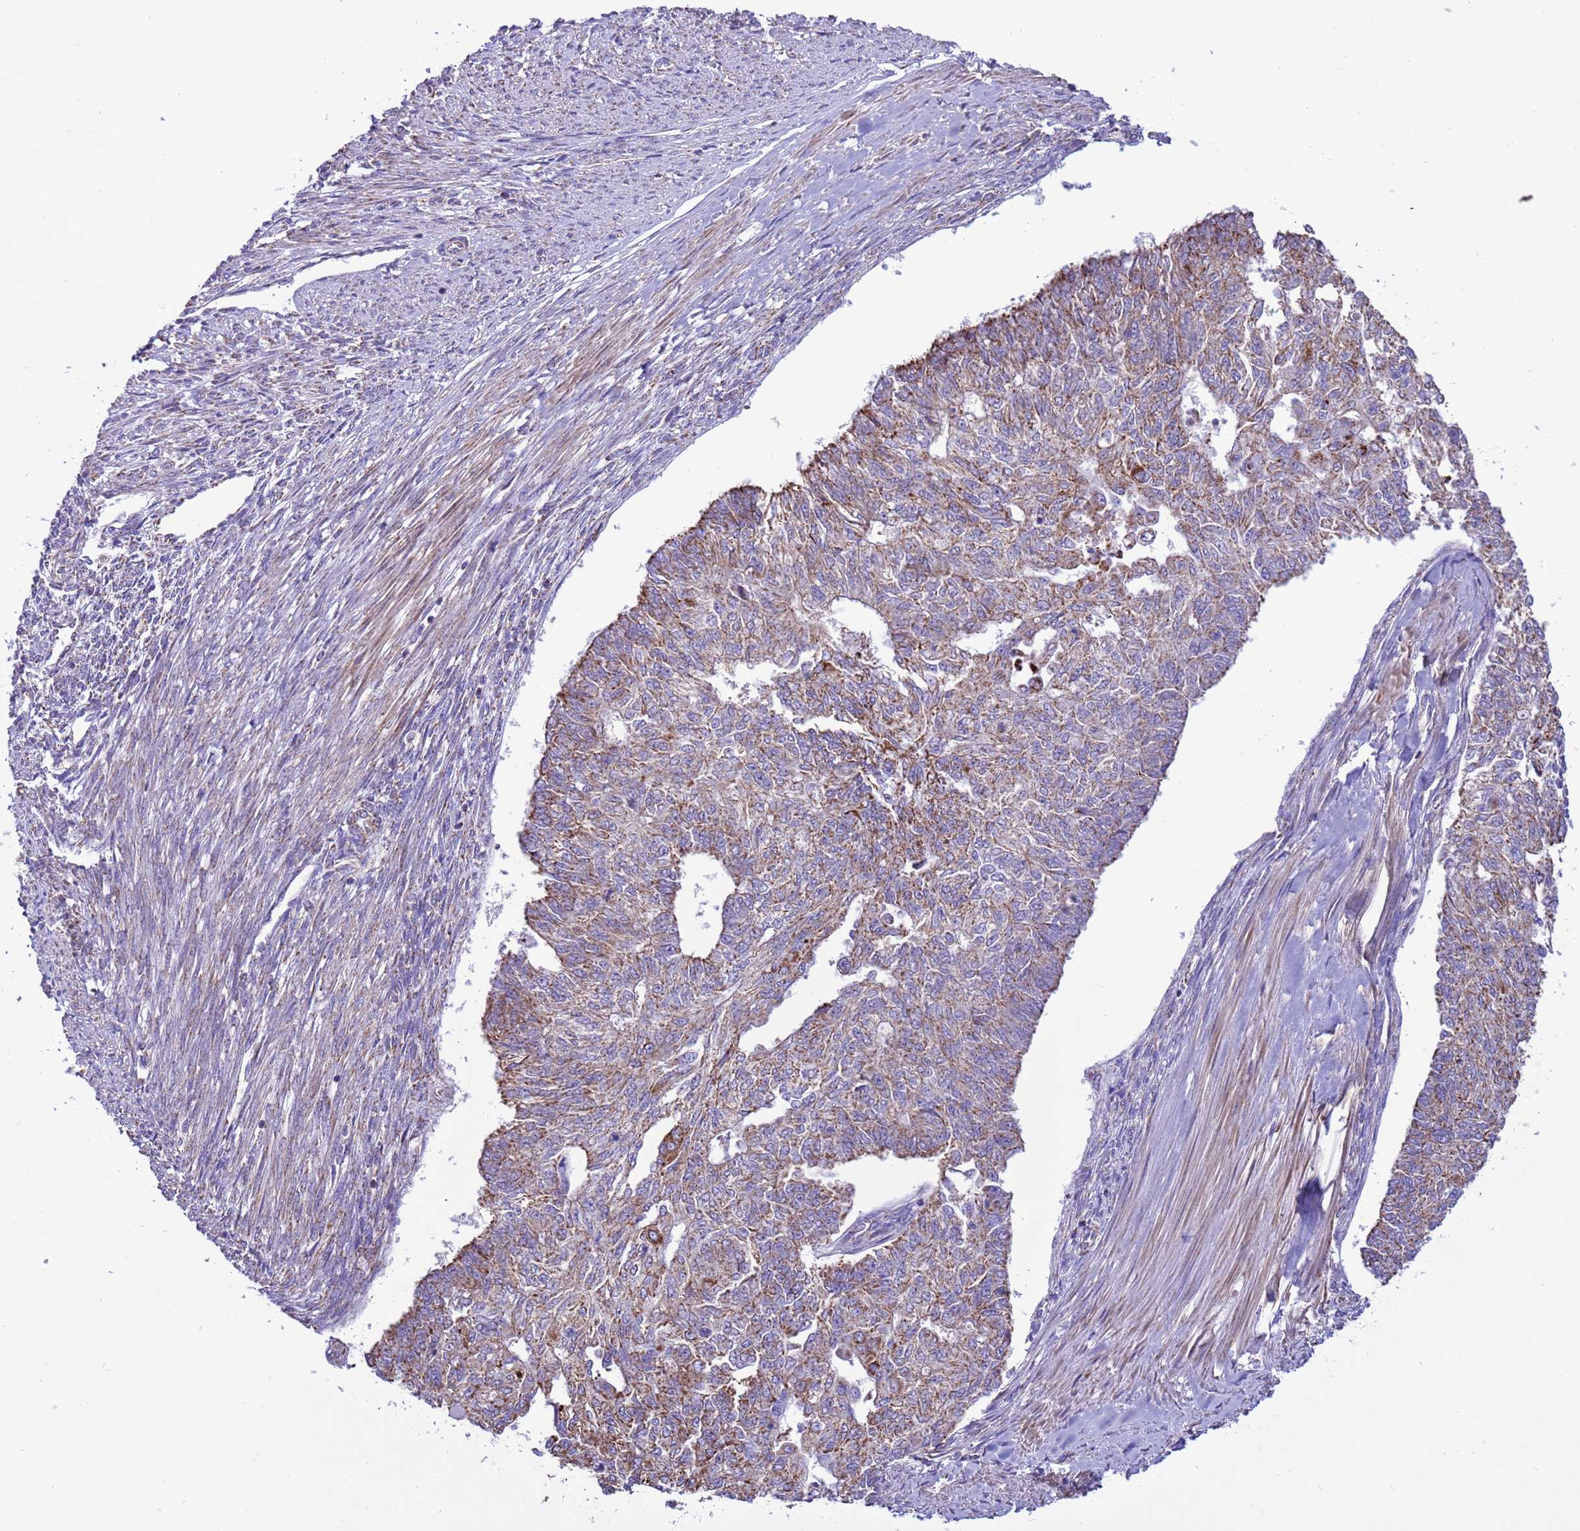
{"staining": {"intensity": "strong", "quantity": "25%-75%", "location": "cytoplasmic/membranous"}, "tissue": "endometrial cancer", "cell_type": "Tumor cells", "image_type": "cancer", "snomed": [{"axis": "morphology", "description": "Adenocarcinoma, NOS"}, {"axis": "topography", "description": "Endometrium"}], "caption": "This is a micrograph of immunohistochemistry staining of endometrial adenocarcinoma, which shows strong staining in the cytoplasmic/membranous of tumor cells.", "gene": "RNF165", "patient": {"sex": "female", "age": 32}}